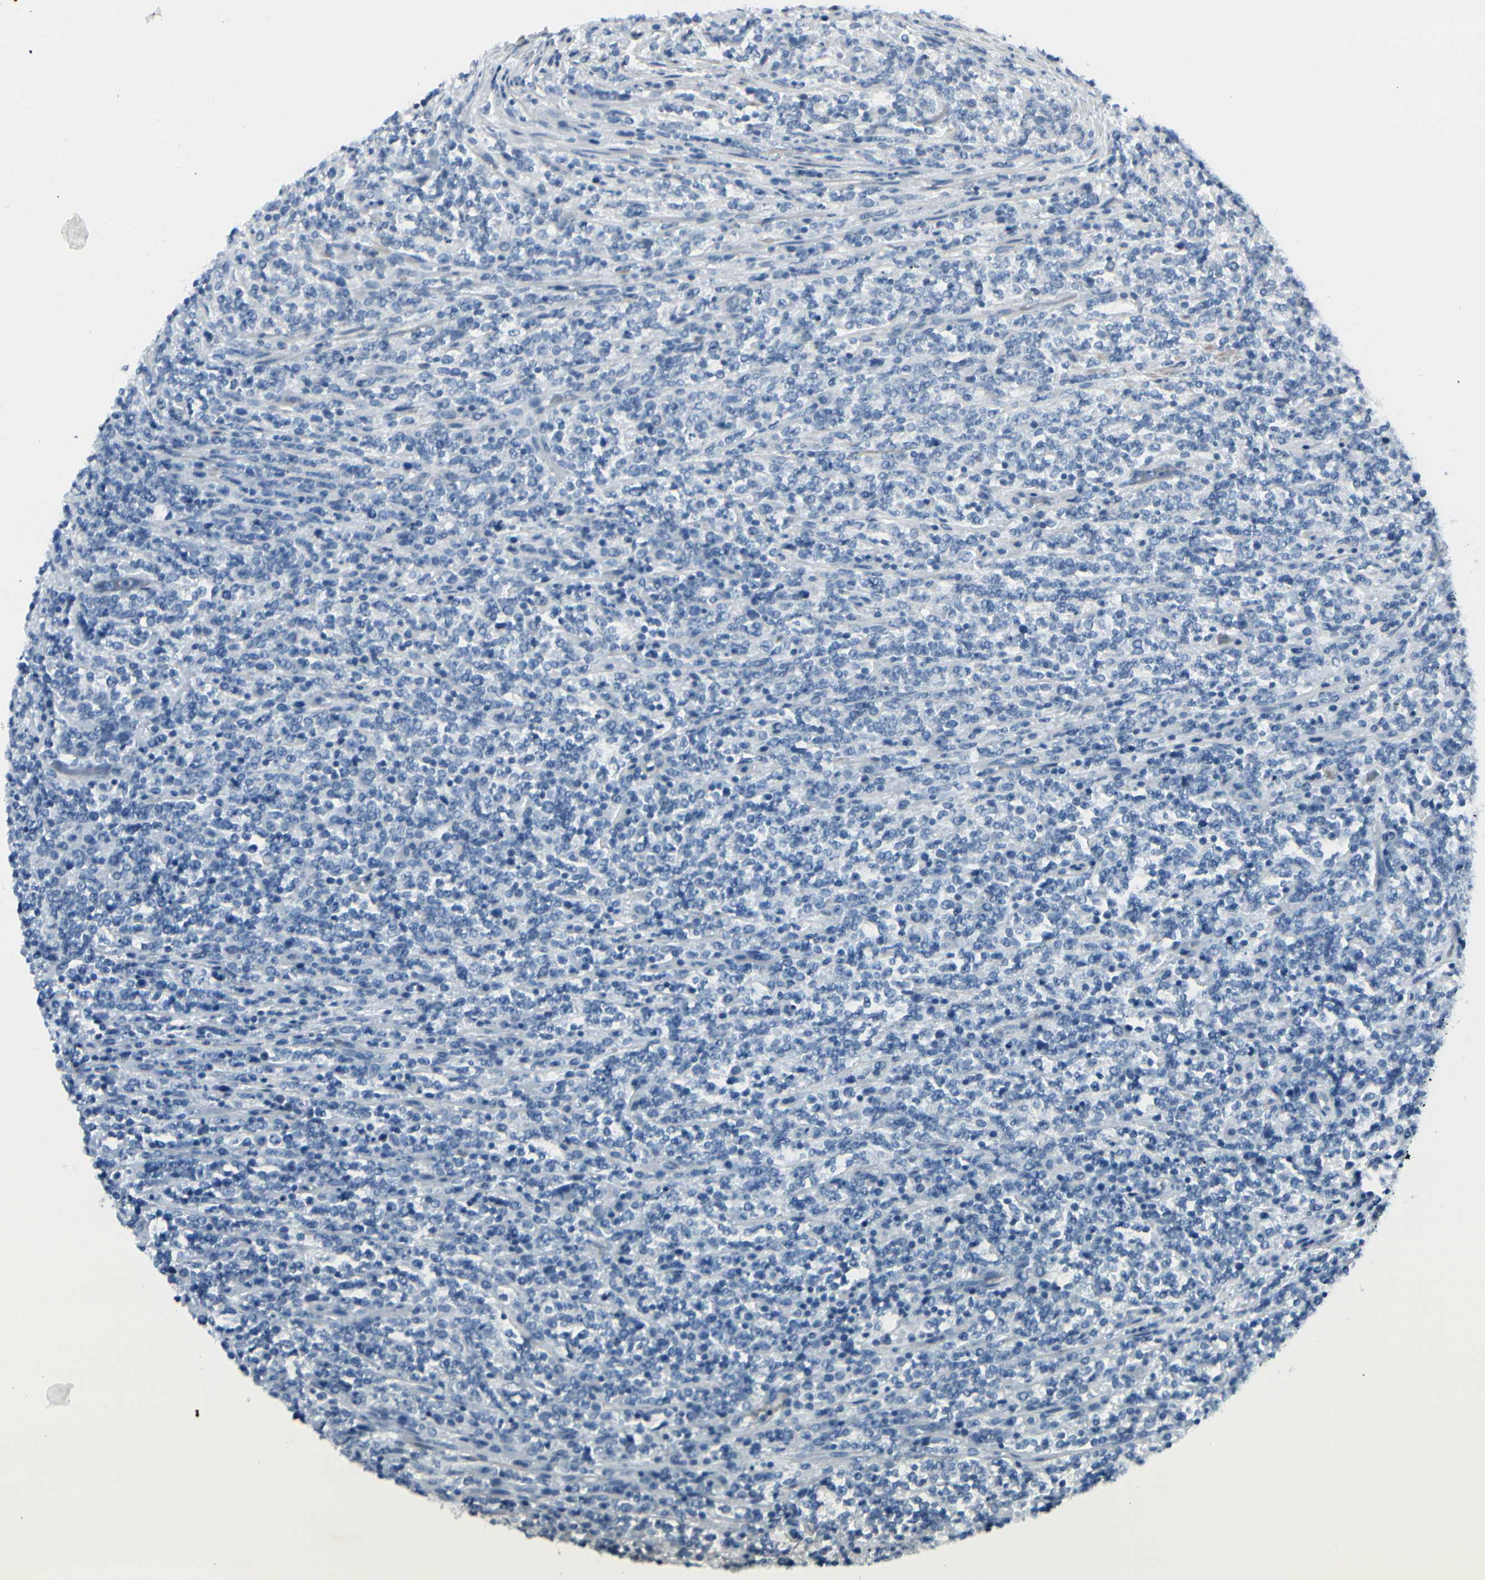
{"staining": {"intensity": "negative", "quantity": "none", "location": "none"}, "tissue": "lymphoma", "cell_type": "Tumor cells", "image_type": "cancer", "snomed": [{"axis": "morphology", "description": "Malignant lymphoma, non-Hodgkin's type, High grade"}, {"axis": "topography", "description": "Soft tissue"}], "caption": "Human malignant lymphoma, non-Hodgkin's type (high-grade) stained for a protein using immunohistochemistry (IHC) reveals no staining in tumor cells.", "gene": "CDHR5", "patient": {"sex": "male", "age": 18}}